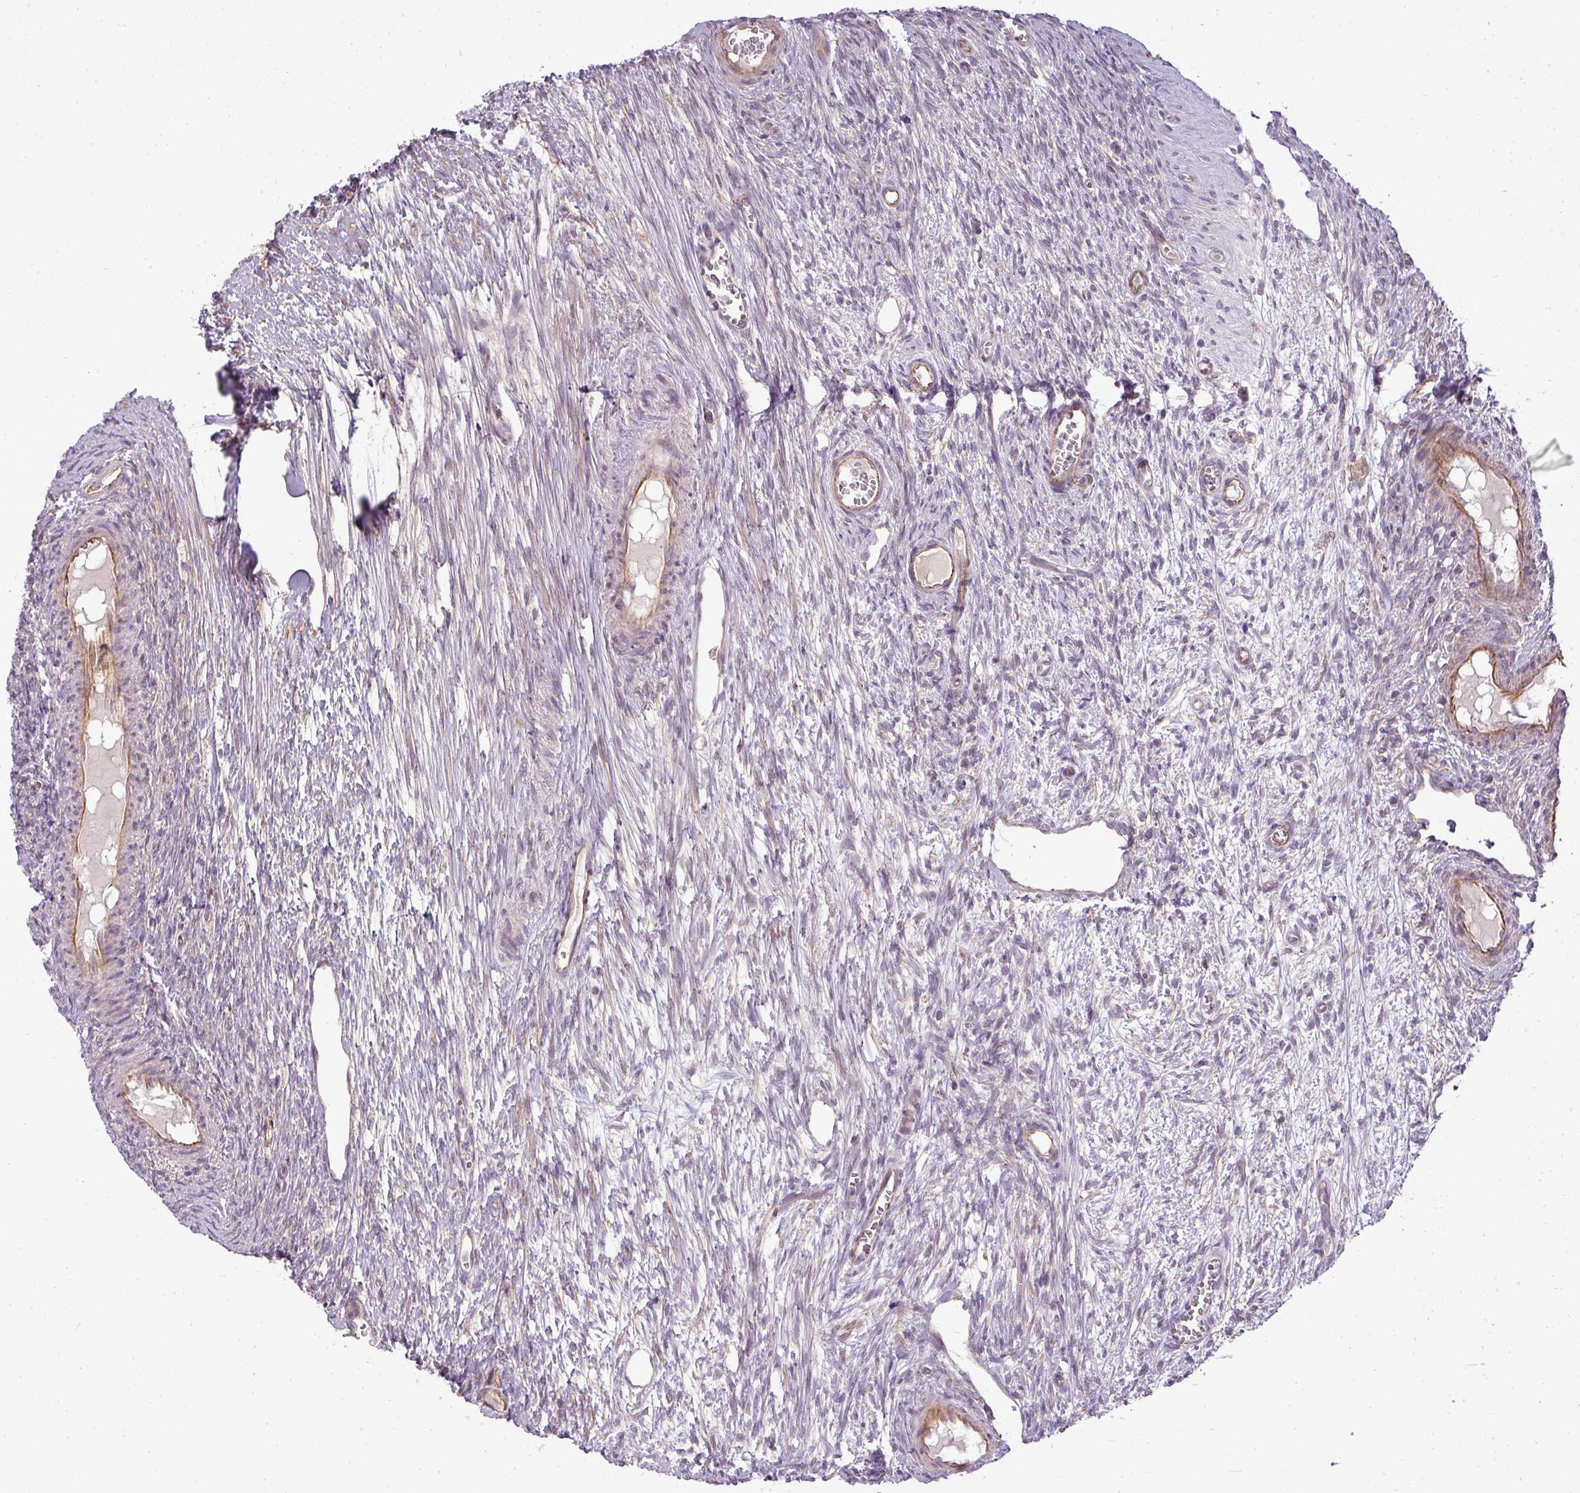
{"staining": {"intensity": "weak", "quantity": ">75%", "location": "cytoplasmic/membranous"}, "tissue": "ovary", "cell_type": "Follicle cells", "image_type": "normal", "snomed": [{"axis": "morphology", "description": "Normal tissue, NOS"}, {"axis": "topography", "description": "Ovary"}], "caption": "An image of human ovary stained for a protein exhibits weak cytoplasmic/membranous brown staining in follicle cells. (IHC, brightfield microscopy, high magnification).", "gene": "PDRG1", "patient": {"sex": "female", "age": 44}}